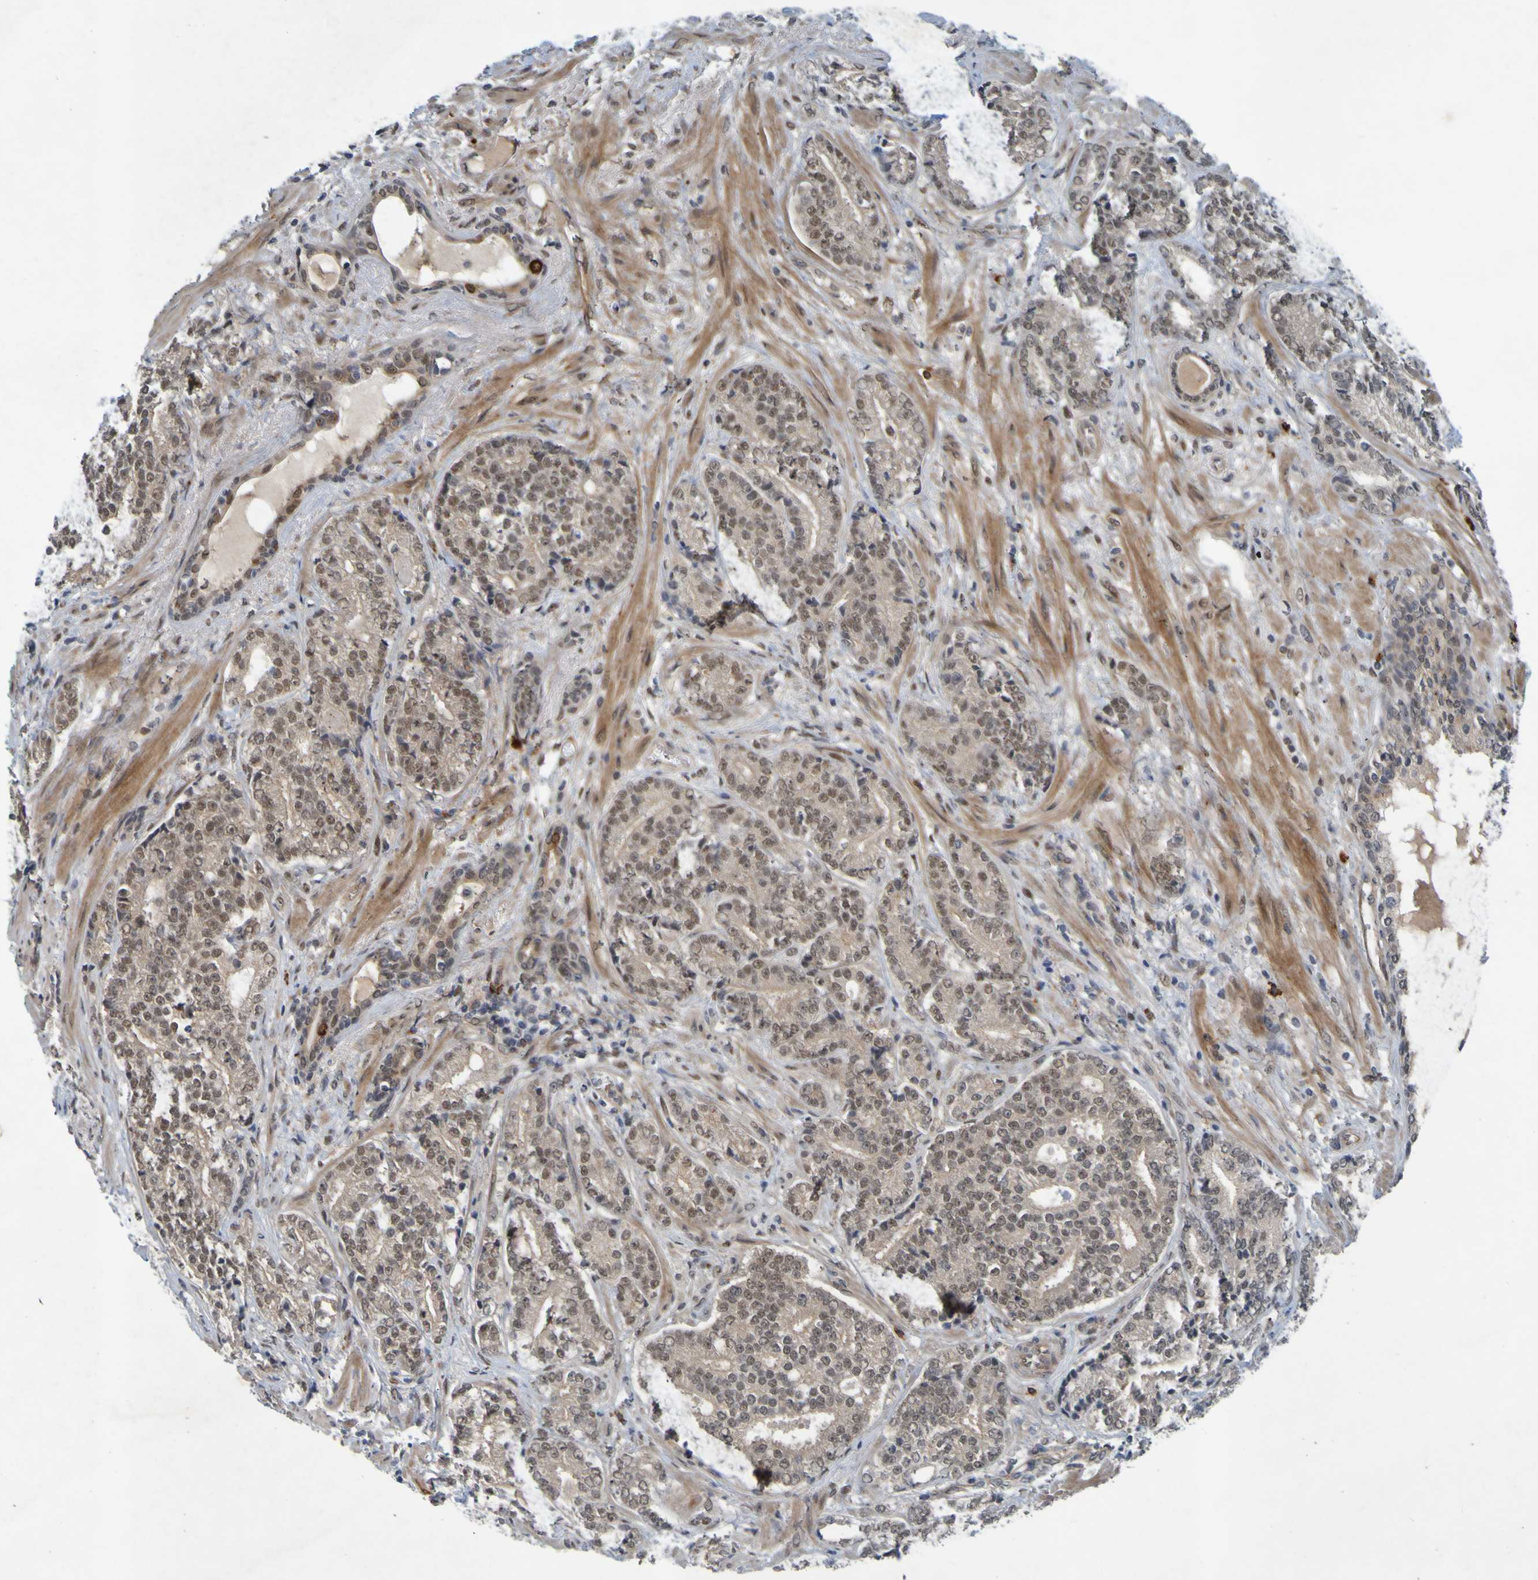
{"staining": {"intensity": "moderate", "quantity": ">75%", "location": "cytoplasmic/membranous,nuclear"}, "tissue": "prostate cancer", "cell_type": "Tumor cells", "image_type": "cancer", "snomed": [{"axis": "morphology", "description": "Adenocarcinoma, High grade"}, {"axis": "topography", "description": "Prostate"}], "caption": "A micrograph of human prostate high-grade adenocarcinoma stained for a protein displays moderate cytoplasmic/membranous and nuclear brown staining in tumor cells.", "gene": "MCPH1", "patient": {"sex": "male", "age": 61}}